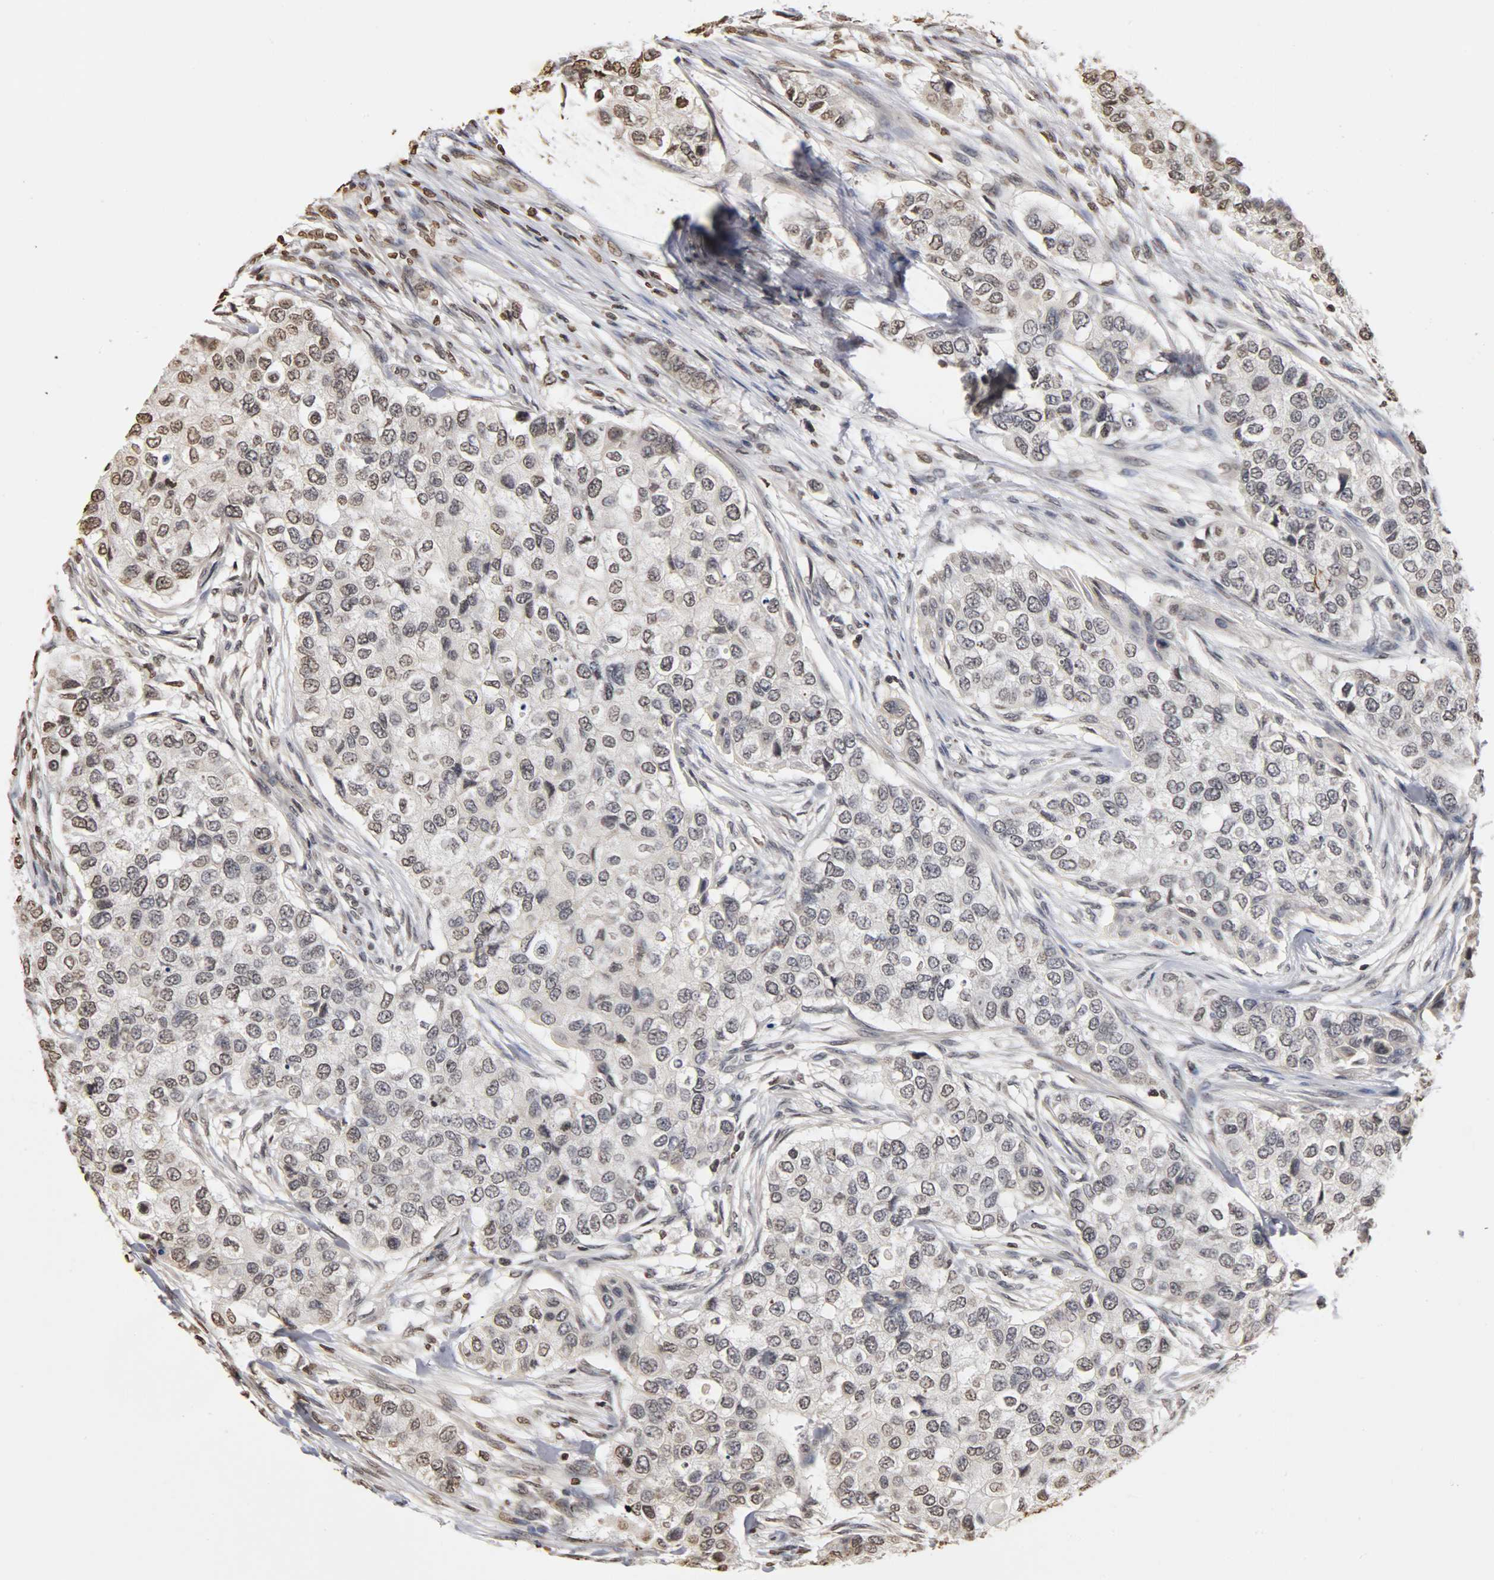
{"staining": {"intensity": "weak", "quantity": "<25%", "location": "nuclear"}, "tissue": "breast cancer", "cell_type": "Tumor cells", "image_type": "cancer", "snomed": [{"axis": "morphology", "description": "Normal tissue, NOS"}, {"axis": "morphology", "description": "Duct carcinoma"}, {"axis": "topography", "description": "Breast"}], "caption": "Tumor cells are negative for brown protein staining in breast invasive ductal carcinoma. The staining was performed using DAB to visualize the protein expression in brown, while the nuclei were stained in blue with hematoxylin (Magnification: 20x).", "gene": "ERCC2", "patient": {"sex": "female", "age": 49}}